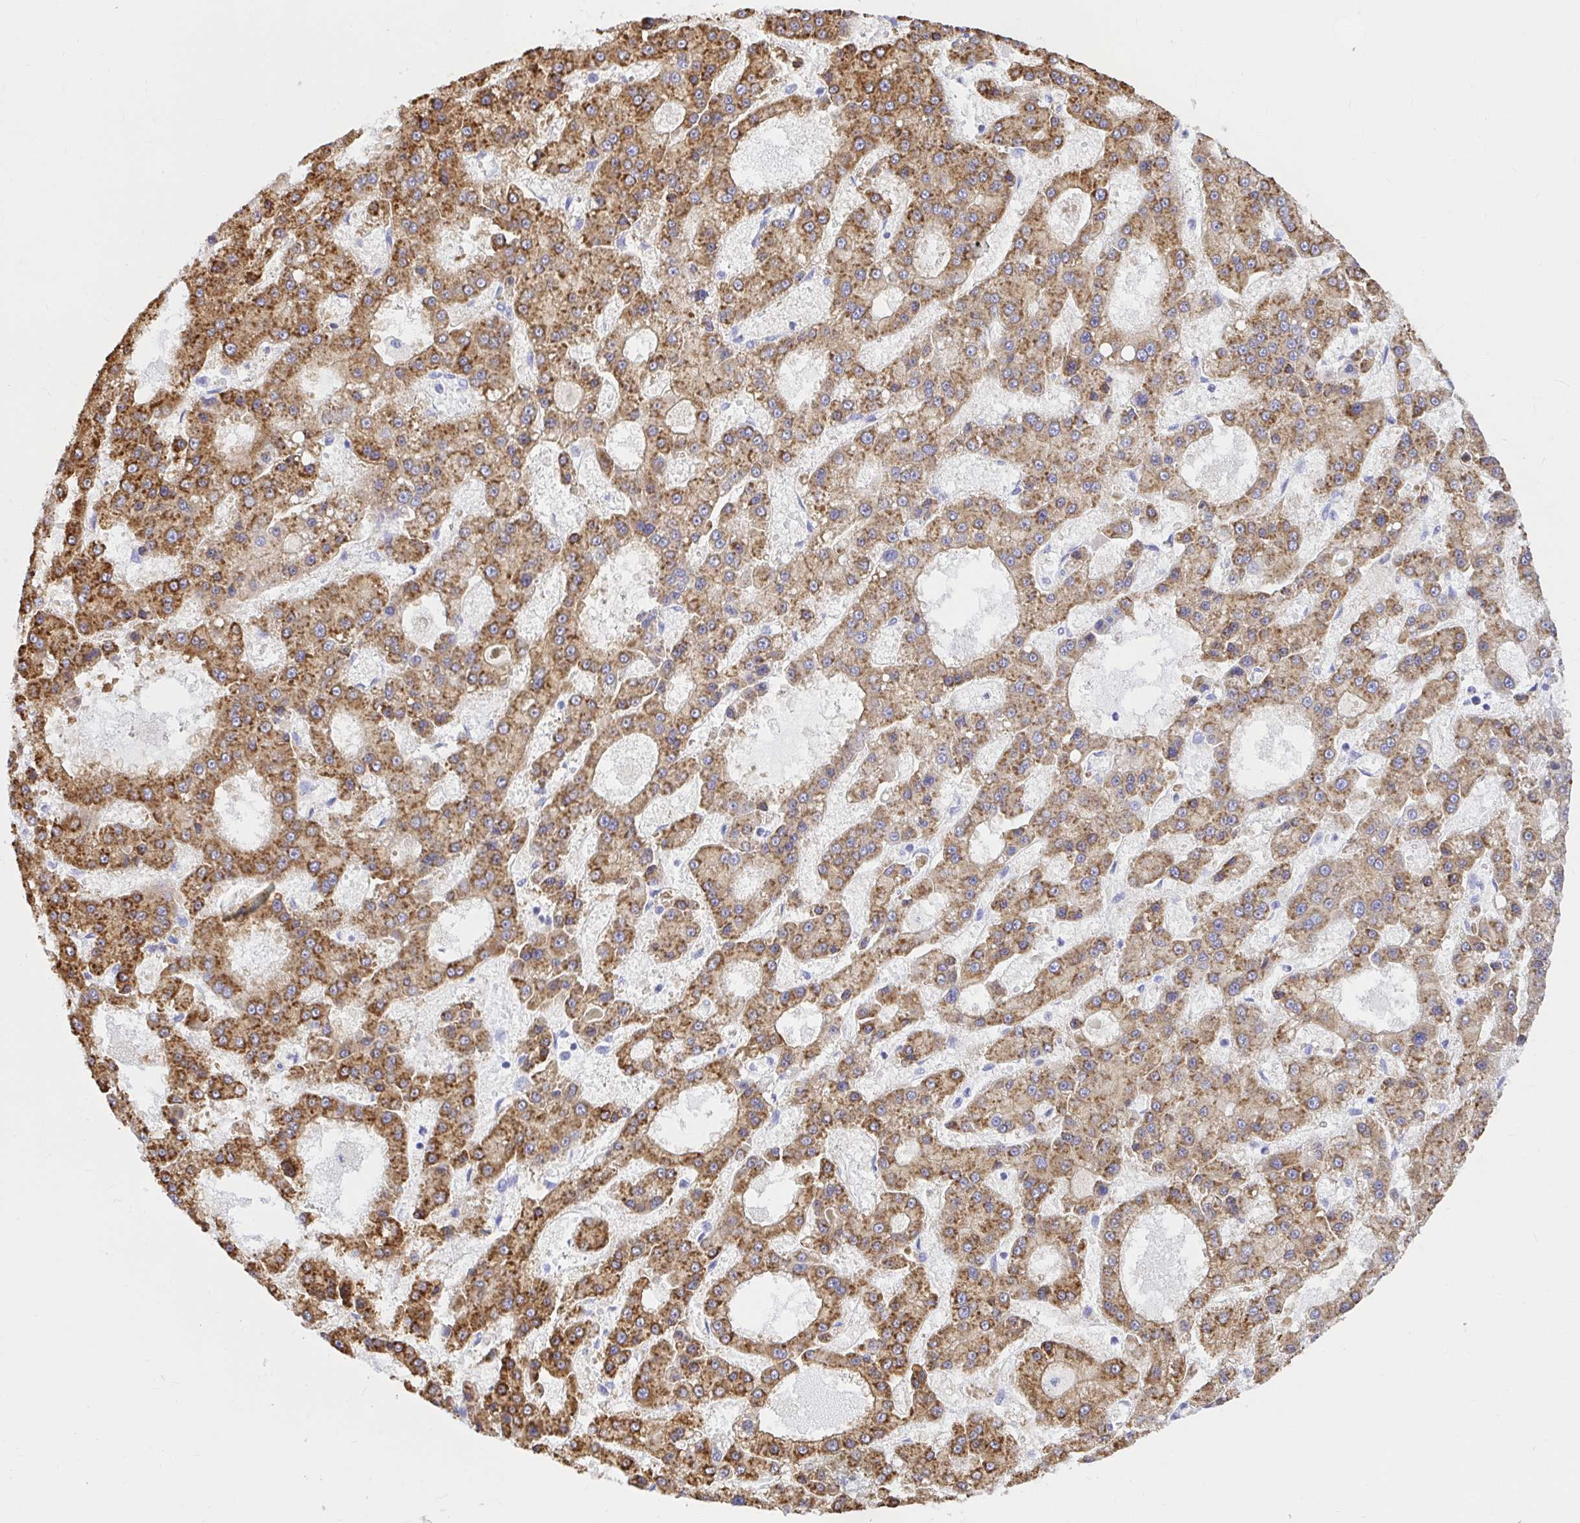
{"staining": {"intensity": "moderate", "quantity": ">75%", "location": "cytoplasmic/membranous"}, "tissue": "liver cancer", "cell_type": "Tumor cells", "image_type": "cancer", "snomed": [{"axis": "morphology", "description": "Carcinoma, Hepatocellular, NOS"}, {"axis": "topography", "description": "Liver"}], "caption": "Liver cancer stained with immunohistochemistry shows moderate cytoplasmic/membranous staining in approximately >75% of tumor cells.", "gene": "BACE2", "patient": {"sex": "male", "age": 70}}